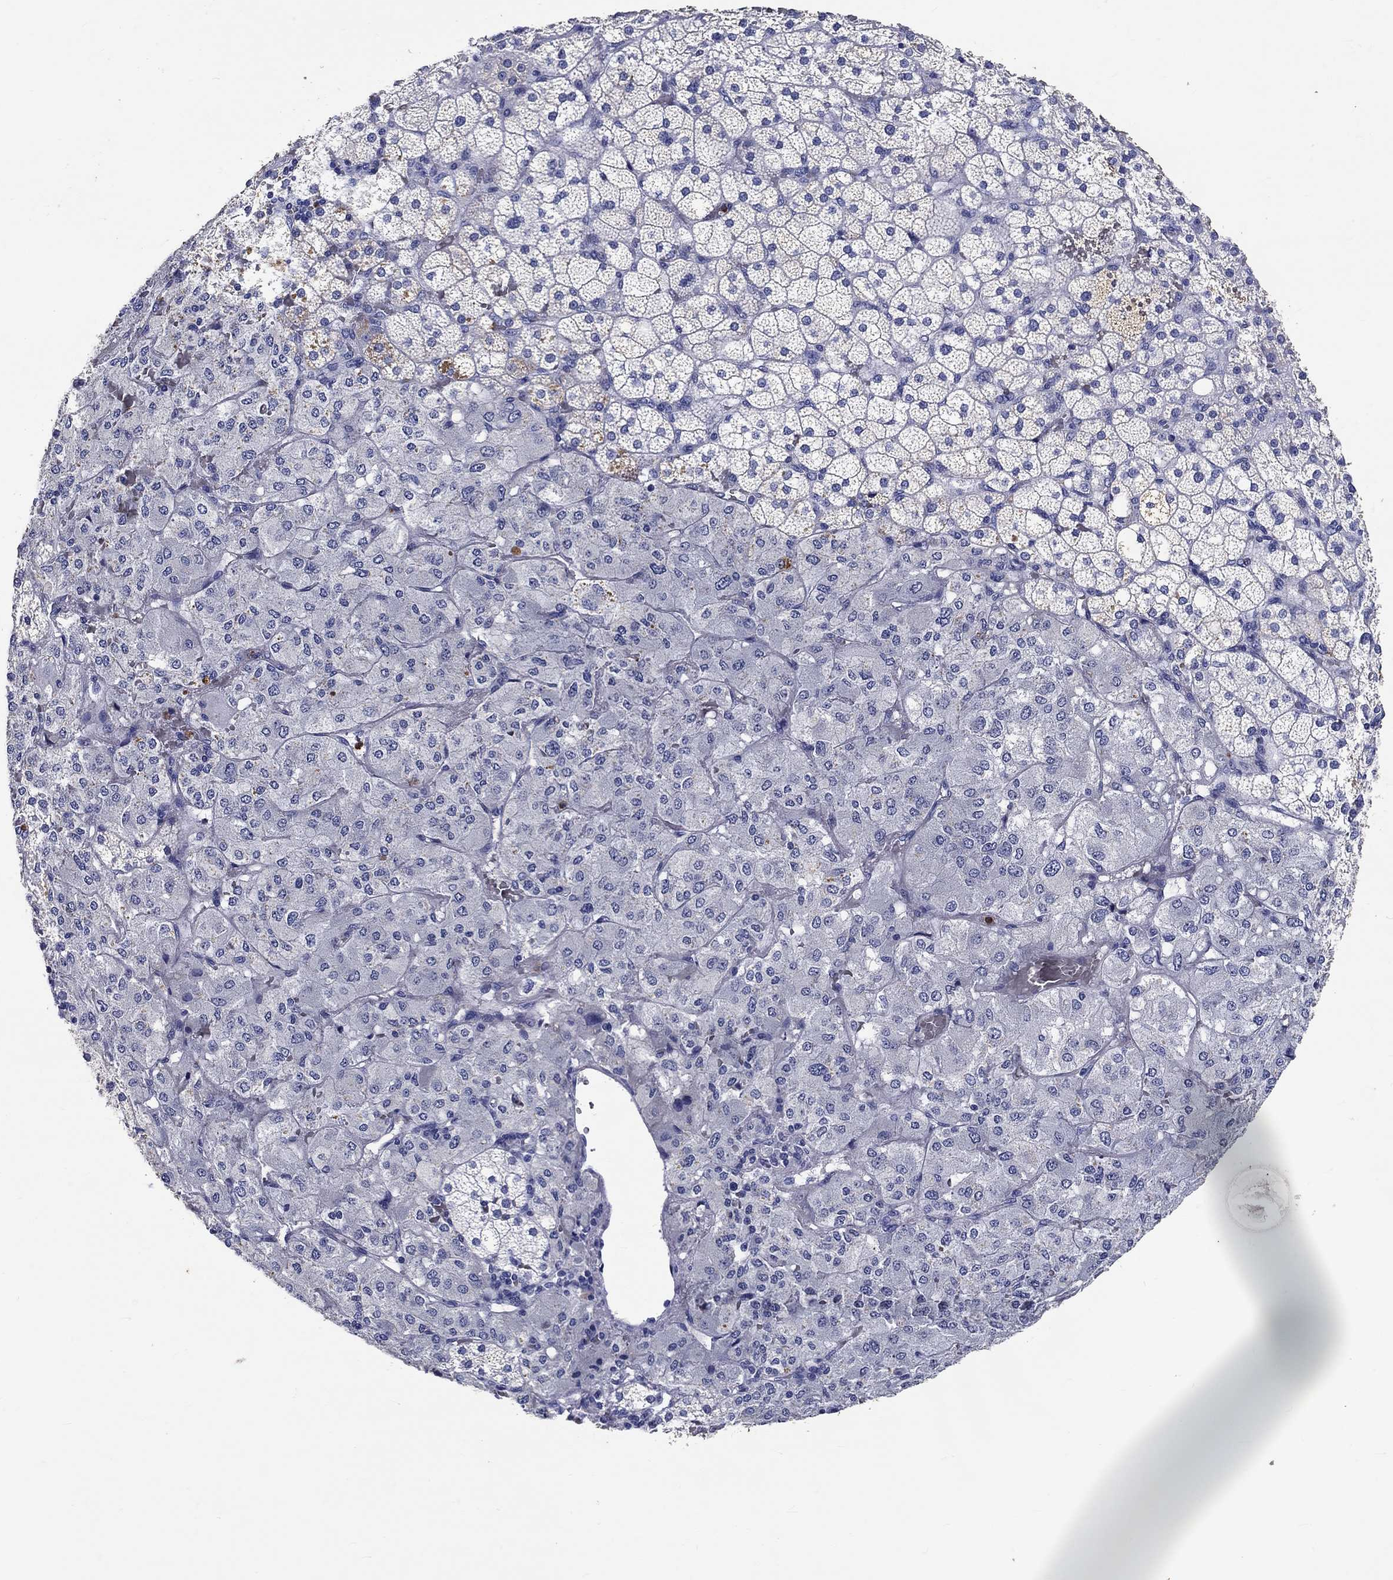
{"staining": {"intensity": "weak", "quantity": "<25%", "location": "cytoplasmic/membranous"}, "tissue": "adrenal gland", "cell_type": "Glandular cells", "image_type": "normal", "snomed": [{"axis": "morphology", "description": "Normal tissue, NOS"}, {"axis": "topography", "description": "Adrenal gland"}], "caption": "This histopathology image is of unremarkable adrenal gland stained with immunohistochemistry (IHC) to label a protein in brown with the nuclei are counter-stained blue. There is no expression in glandular cells. (Stains: DAB (3,3'-diaminobenzidine) IHC with hematoxylin counter stain, Microscopy: brightfield microscopy at high magnification).", "gene": "EPX", "patient": {"sex": "male", "age": 53}}